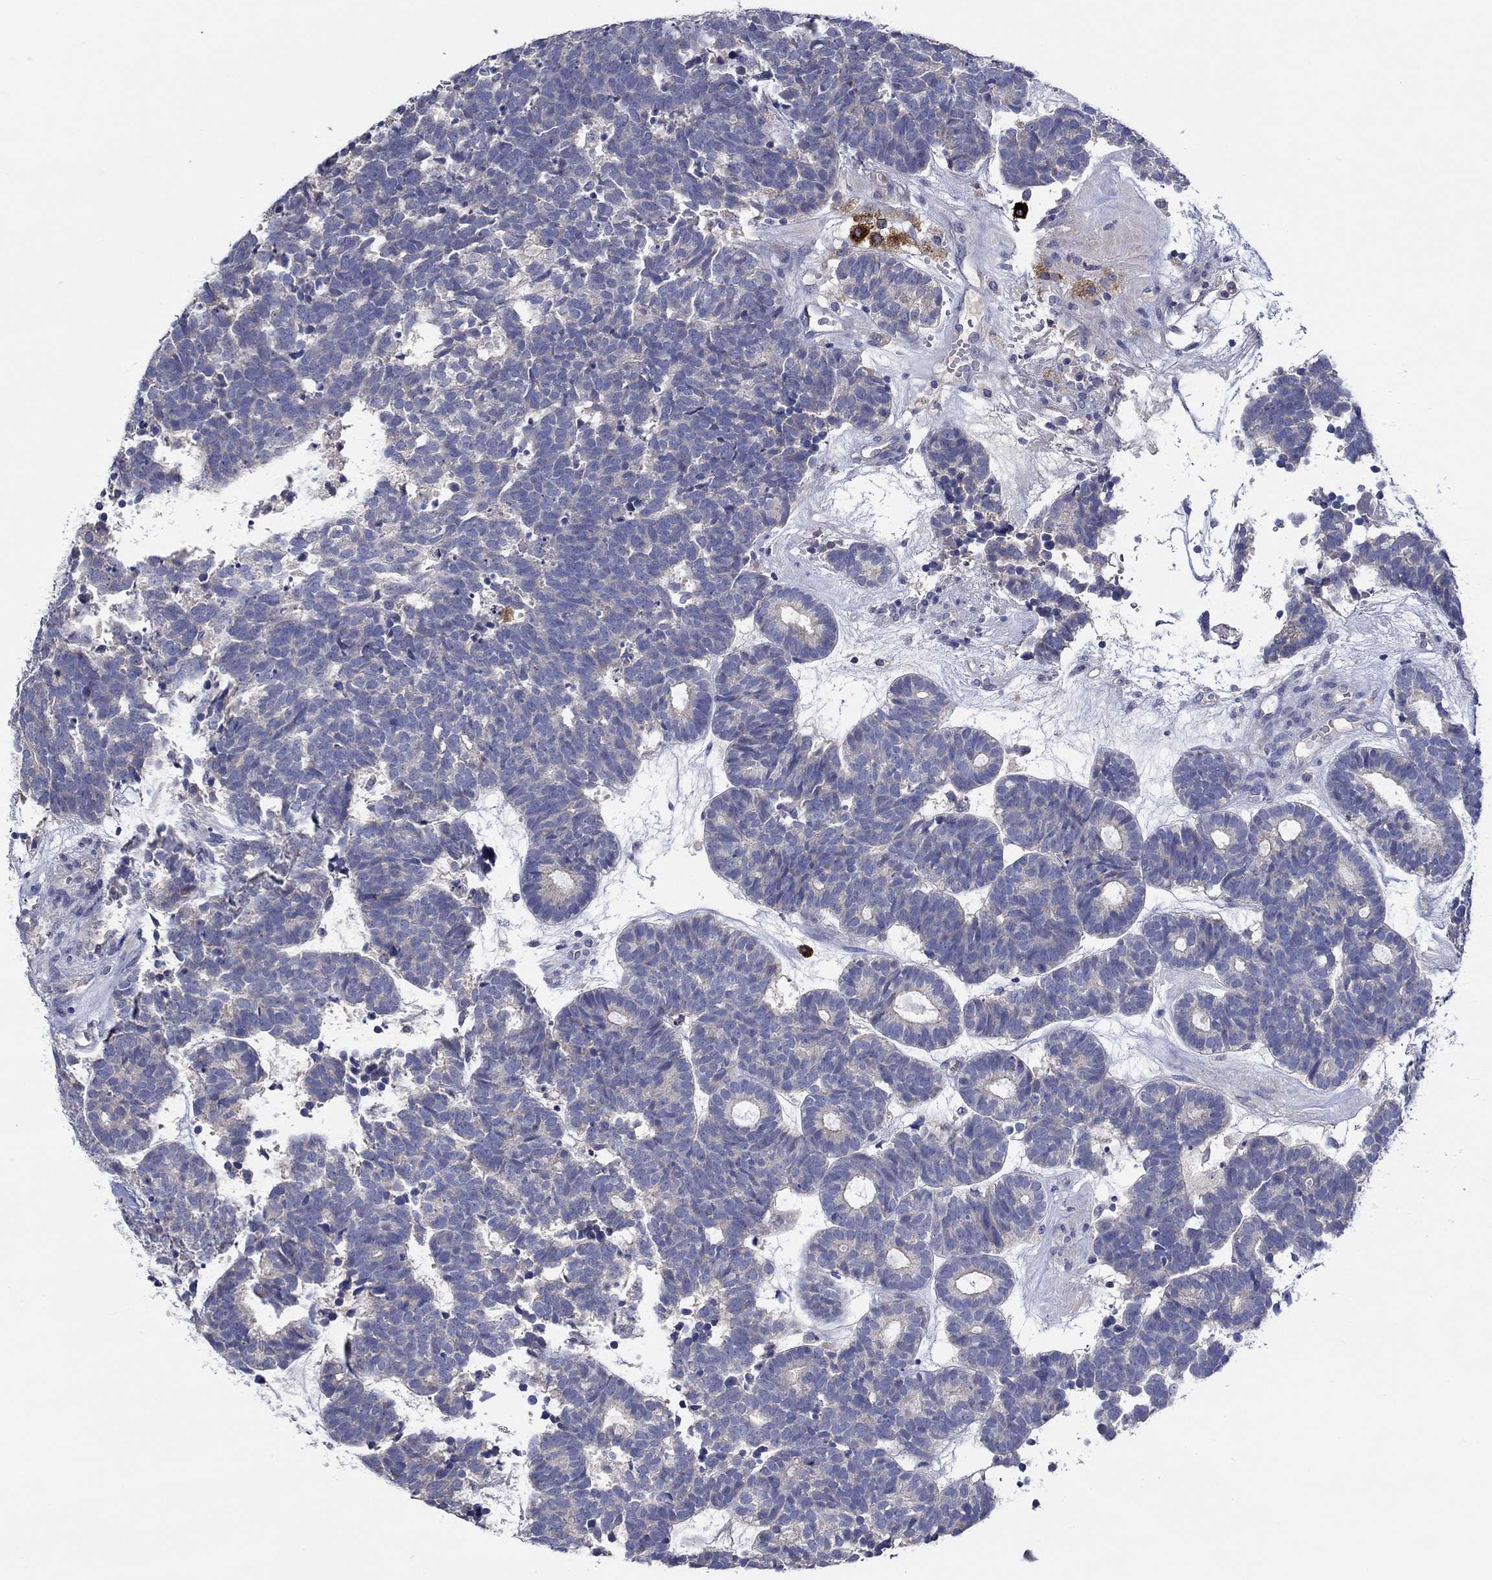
{"staining": {"intensity": "negative", "quantity": "none", "location": "none"}, "tissue": "head and neck cancer", "cell_type": "Tumor cells", "image_type": "cancer", "snomed": [{"axis": "morphology", "description": "Adenocarcinoma, NOS"}, {"axis": "topography", "description": "Head-Neck"}], "caption": "A histopathology image of head and neck cancer stained for a protein demonstrates no brown staining in tumor cells. The staining is performed using DAB brown chromogen with nuclei counter-stained in using hematoxylin.", "gene": "CHIT1", "patient": {"sex": "female", "age": 81}}